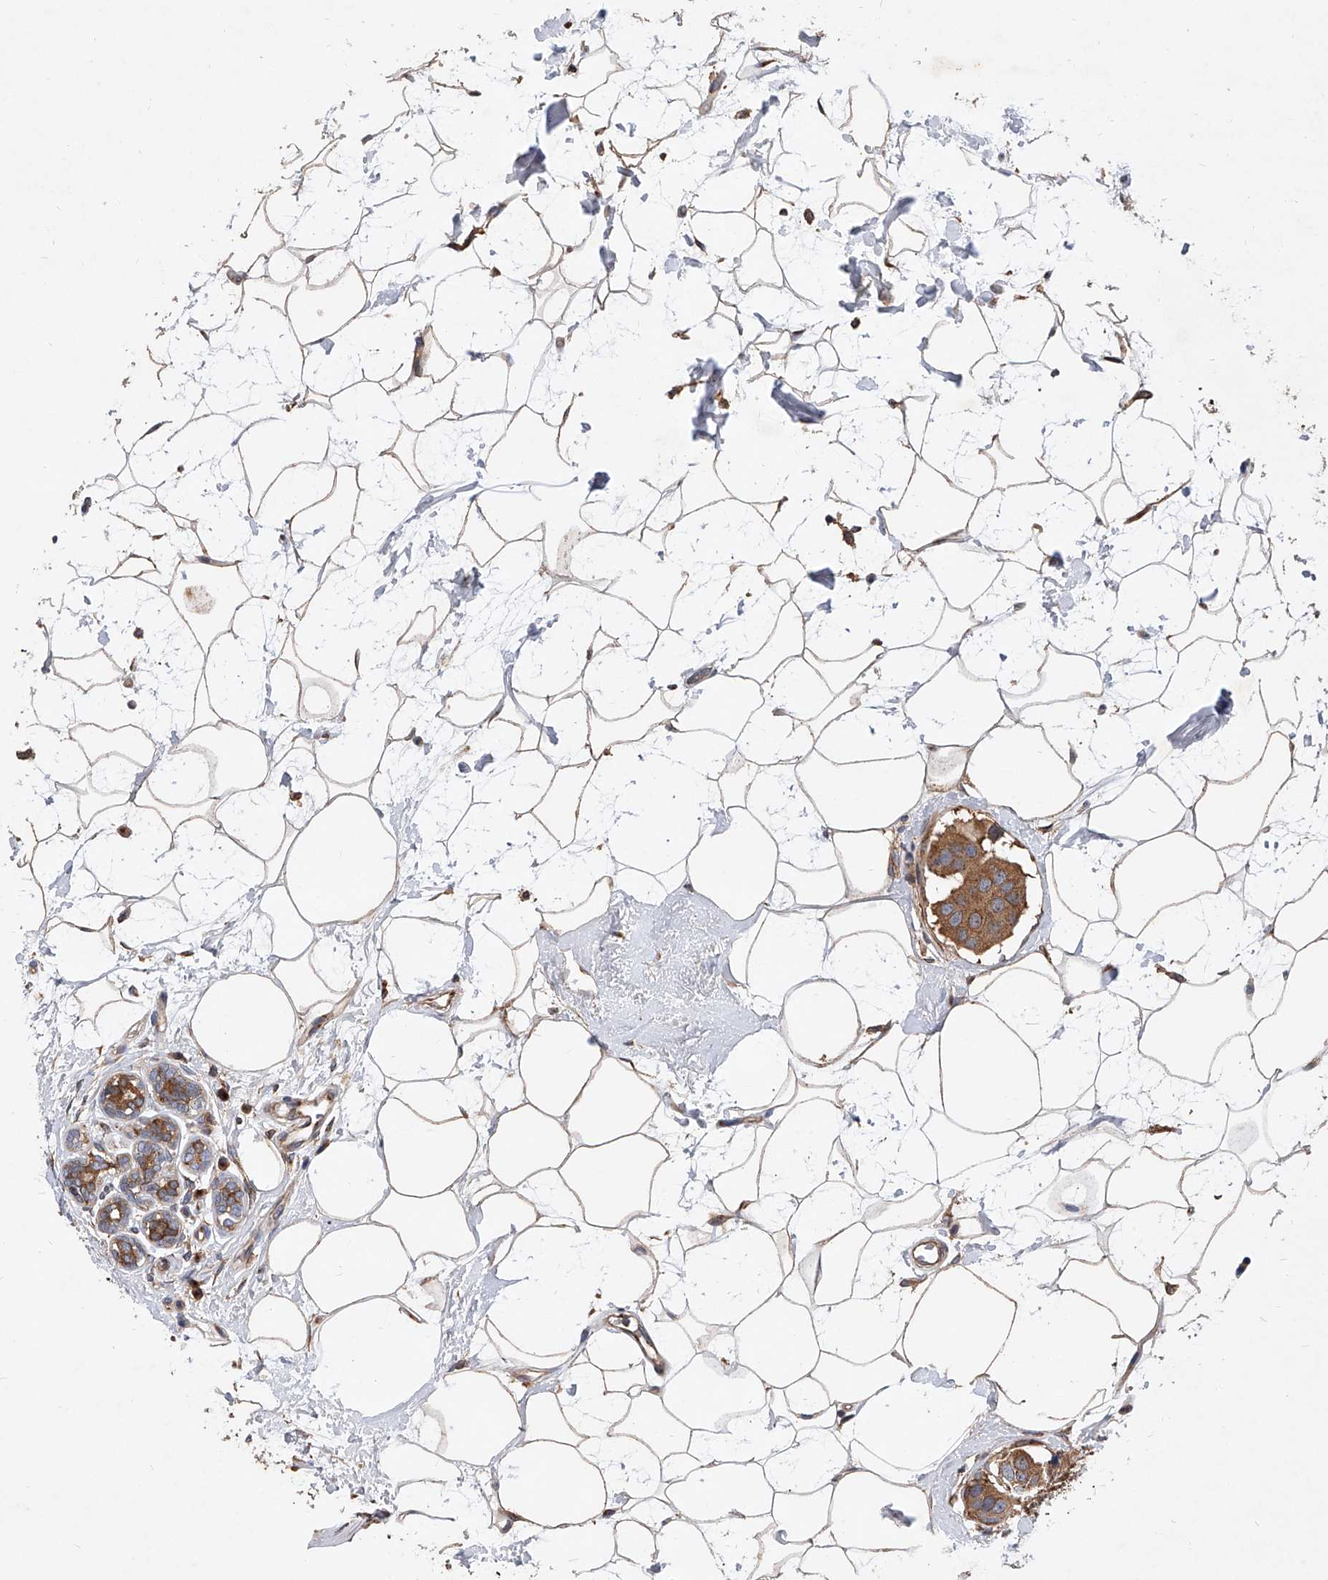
{"staining": {"intensity": "moderate", "quantity": ">75%", "location": "cytoplasmic/membranous"}, "tissue": "breast cancer", "cell_type": "Tumor cells", "image_type": "cancer", "snomed": [{"axis": "morphology", "description": "Normal tissue, NOS"}, {"axis": "morphology", "description": "Duct carcinoma"}, {"axis": "topography", "description": "Breast"}], "caption": "DAB immunohistochemical staining of human breast cancer shows moderate cytoplasmic/membranous protein staining in about >75% of tumor cells.", "gene": "CFAP410", "patient": {"sex": "female", "age": 39}}